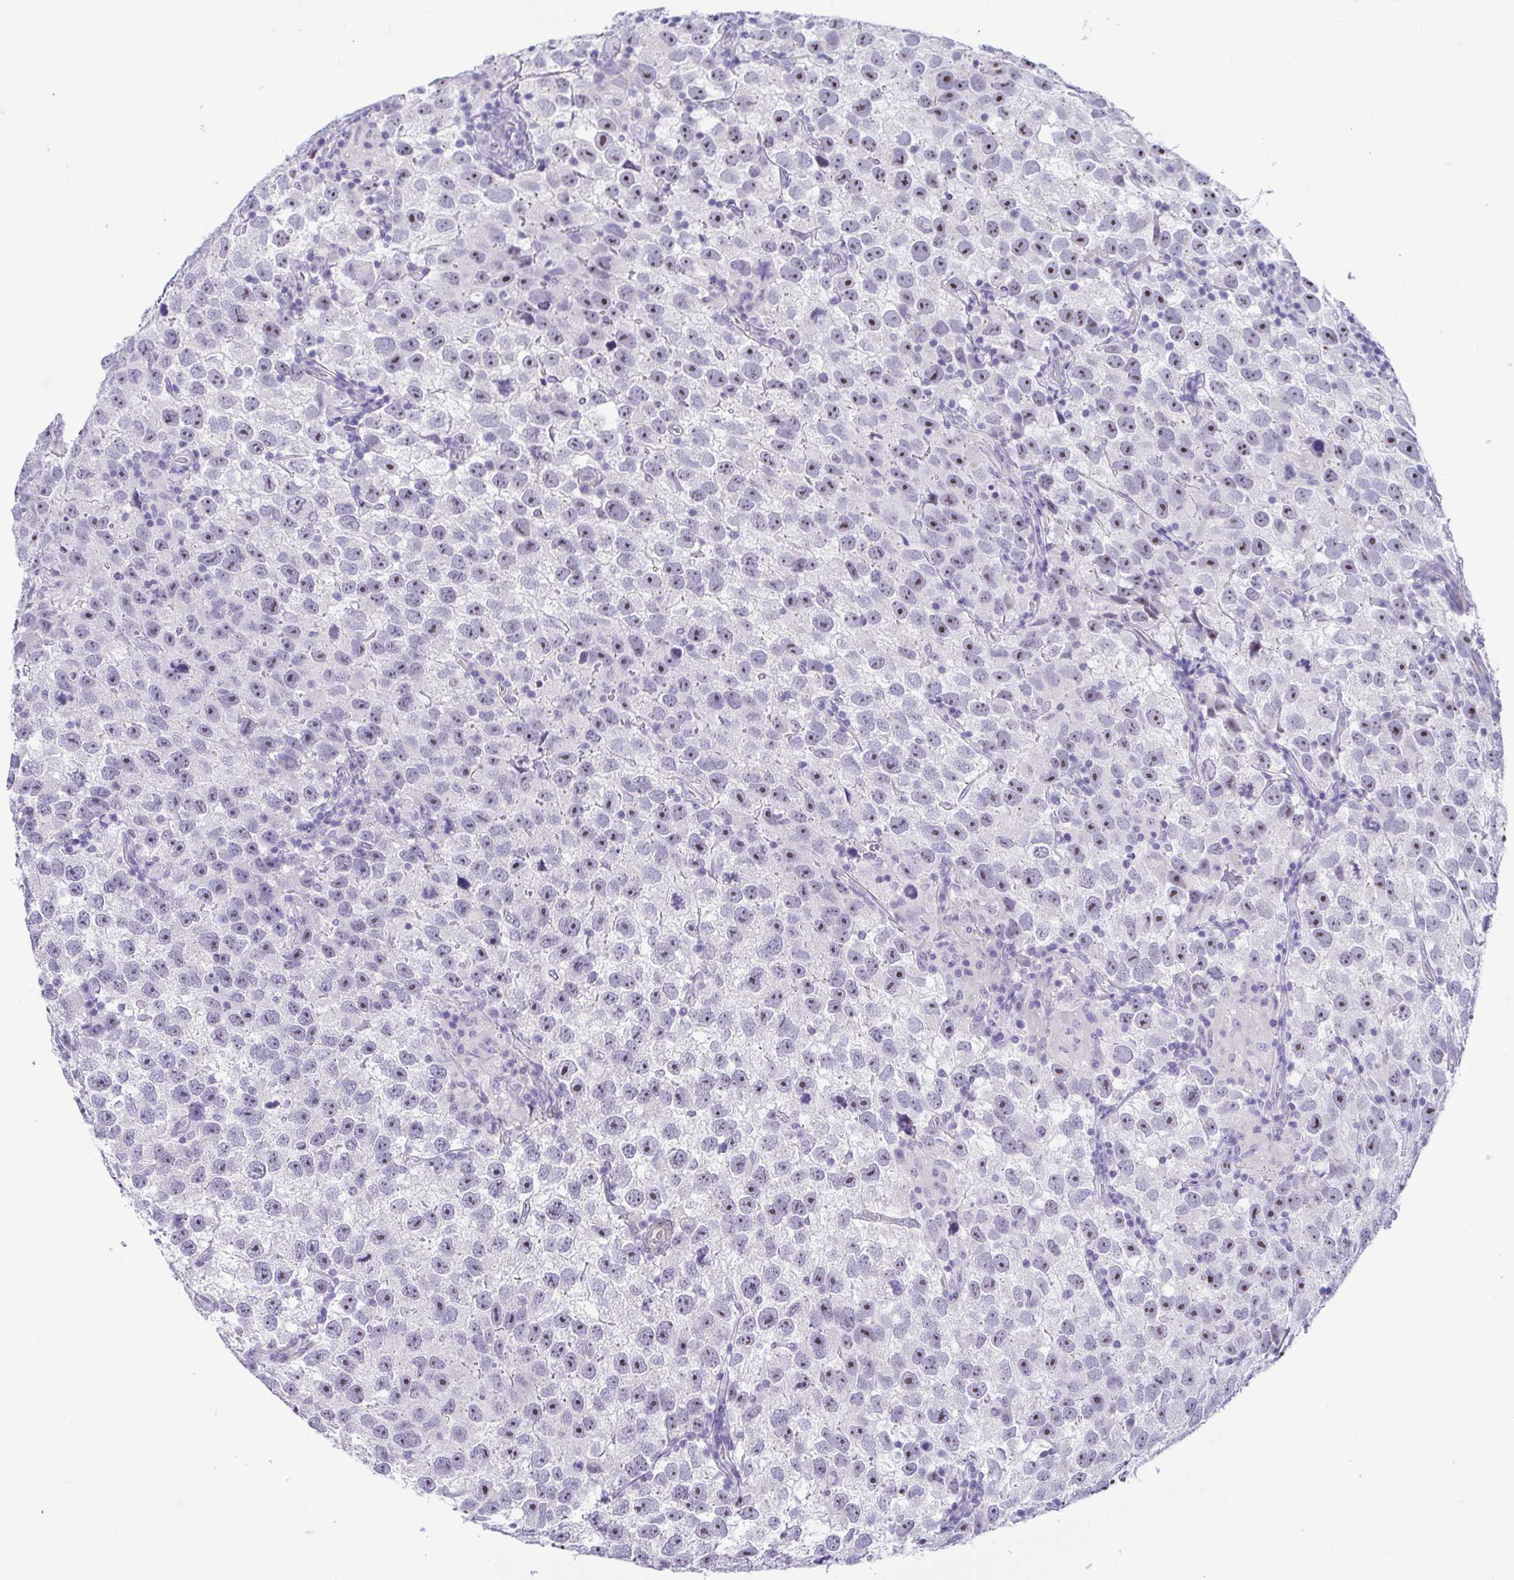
{"staining": {"intensity": "moderate", "quantity": "<25%", "location": "nuclear"}, "tissue": "testis cancer", "cell_type": "Tumor cells", "image_type": "cancer", "snomed": [{"axis": "morphology", "description": "Seminoma, NOS"}, {"axis": "topography", "description": "Testis"}], "caption": "A low amount of moderate nuclear positivity is seen in approximately <25% of tumor cells in seminoma (testis) tissue.", "gene": "MYL7", "patient": {"sex": "male", "age": 26}}